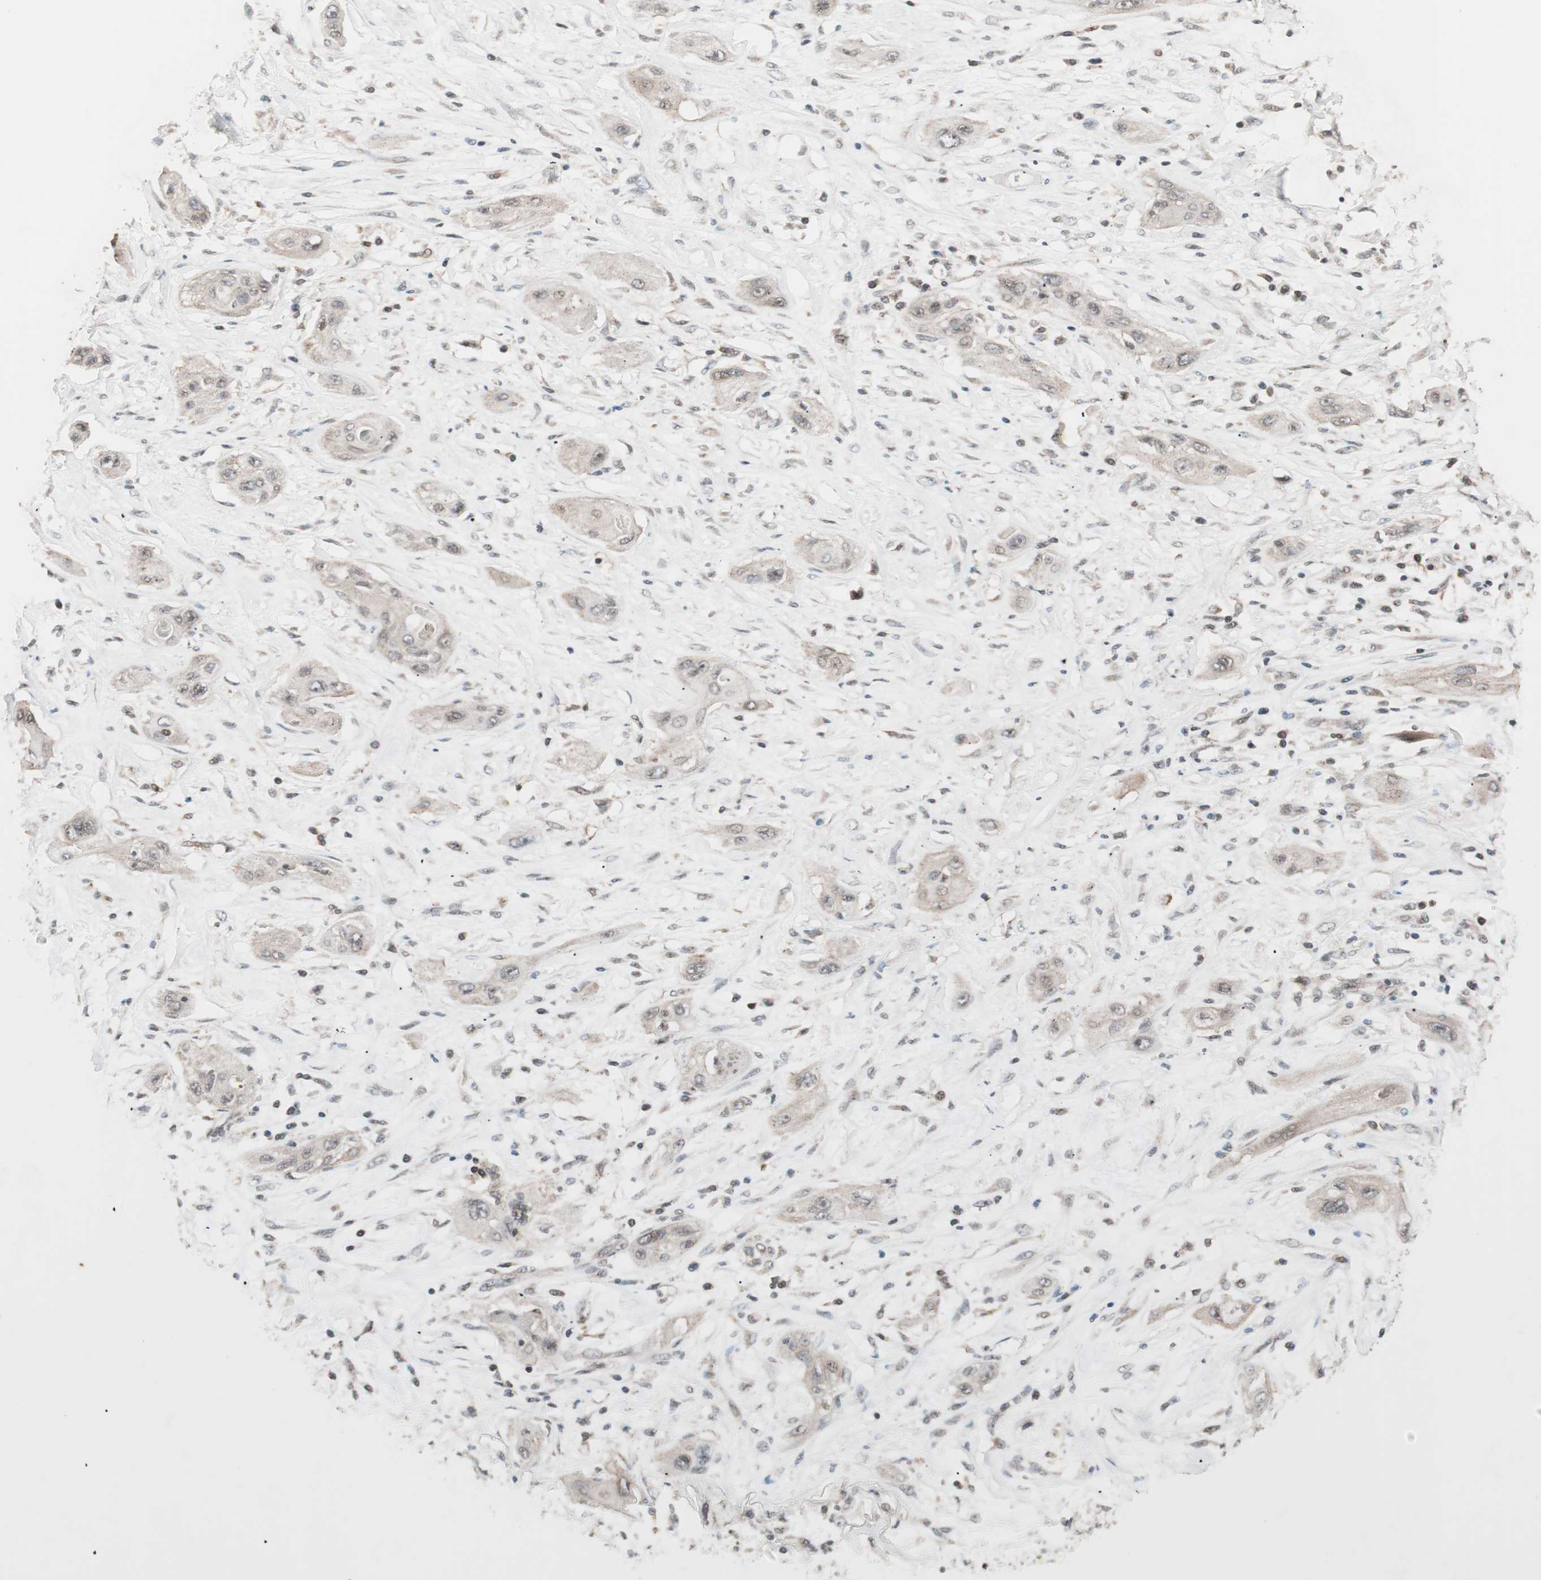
{"staining": {"intensity": "weak", "quantity": ">75%", "location": "cytoplasmic/membranous"}, "tissue": "lung cancer", "cell_type": "Tumor cells", "image_type": "cancer", "snomed": [{"axis": "morphology", "description": "Squamous cell carcinoma, NOS"}, {"axis": "topography", "description": "Lung"}], "caption": "Immunohistochemistry (IHC) histopathology image of neoplastic tissue: human squamous cell carcinoma (lung) stained using IHC demonstrates low levels of weak protein expression localized specifically in the cytoplasmic/membranous of tumor cells, appearing as a cytoplasmic/membranous brown color.", "gene": "FBXO5", "patient": {"sex": "female", "age": 47}}